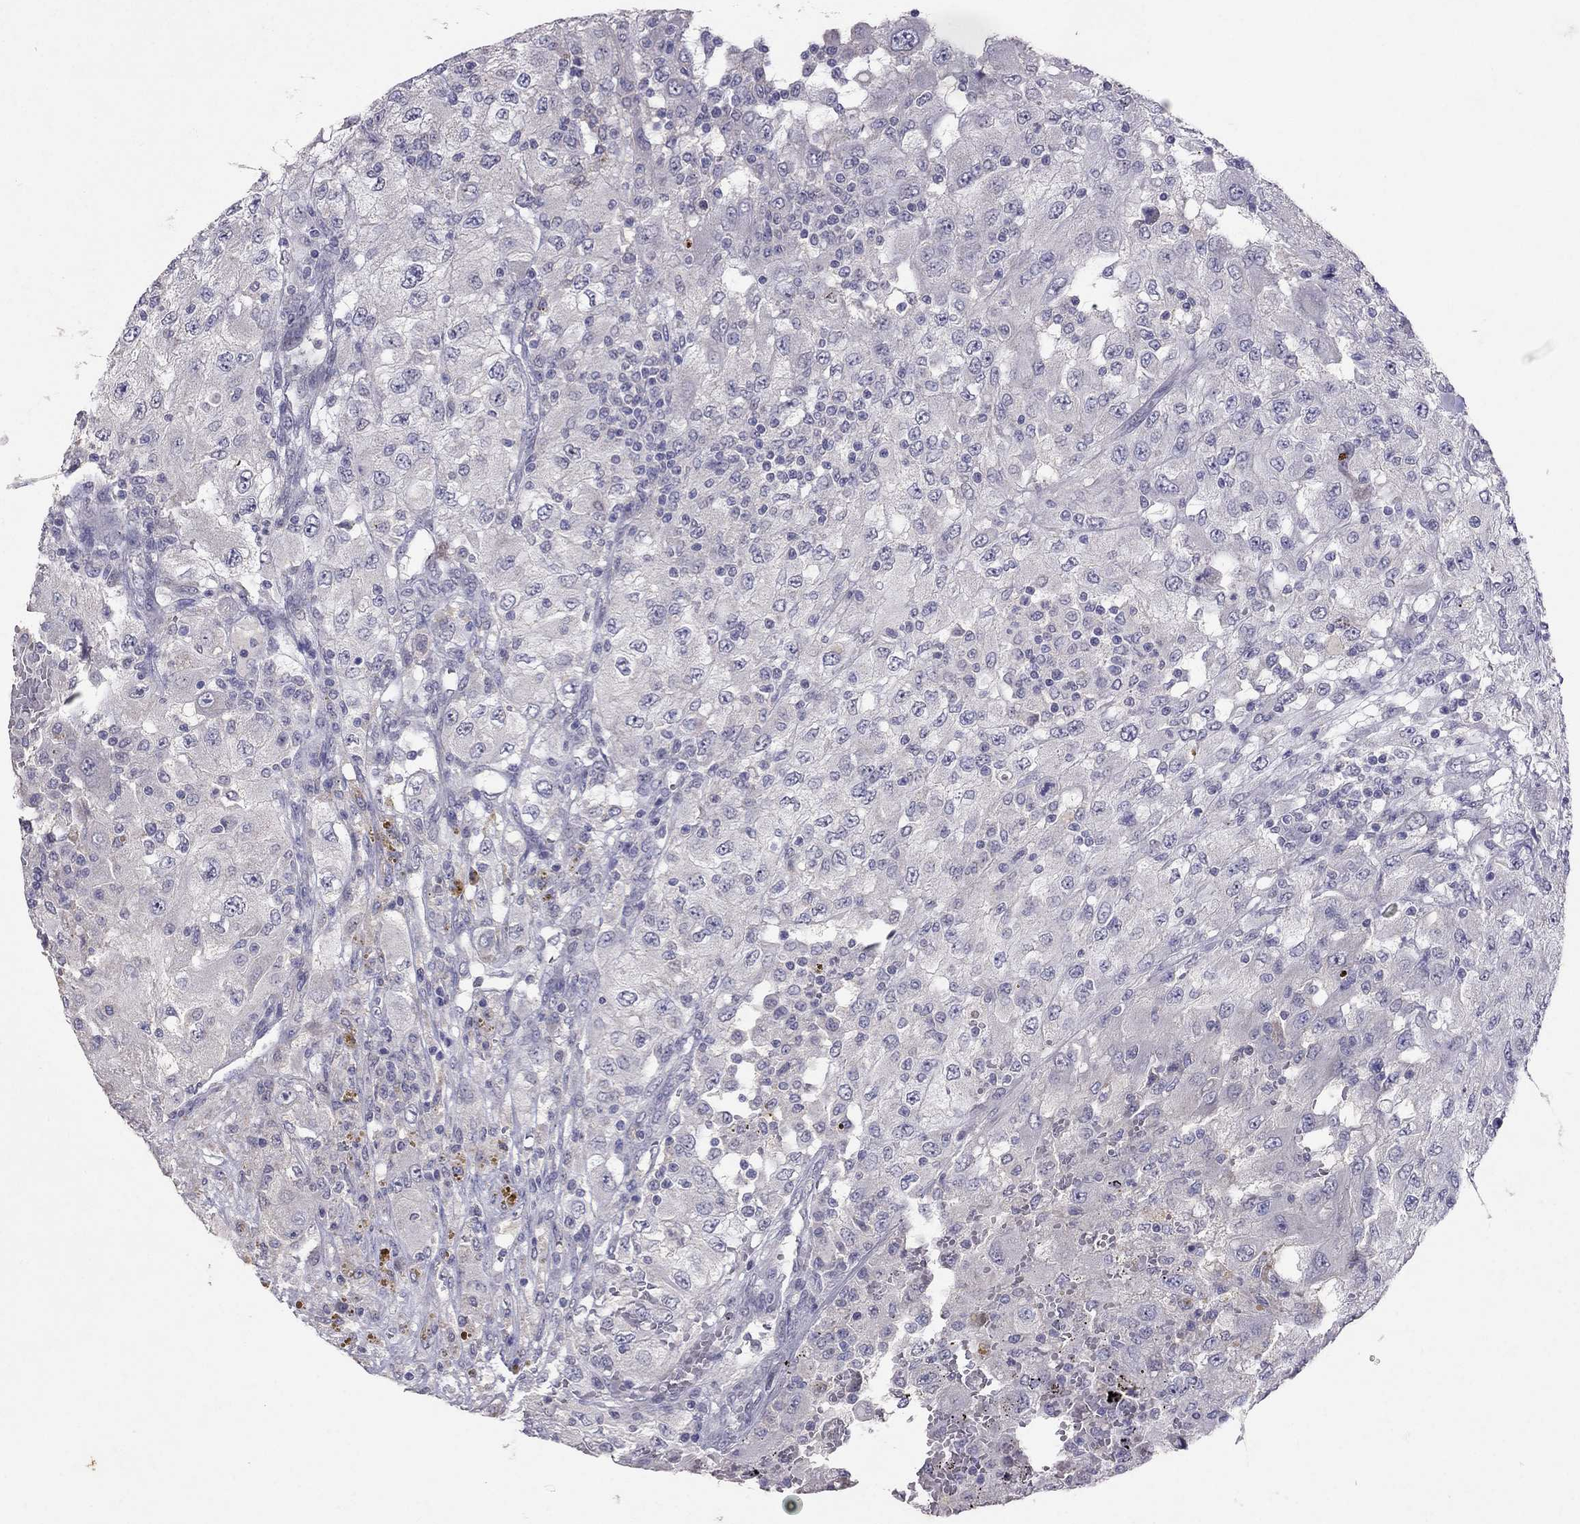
{"staining": {"intensity": "negative", "quantity": "none", "location": "none"}, "tissue": "renal cancer", "cell_type": "Tumor cells", "image_type": "cancer", "snomed": [{"axis": "morphology", "description": "Adenocarcinoma, NOS"}, {"axis": "topography", "description": "Kidney"}], "caption": "The IHC histopathology image has no significant expression in tumor cells of renal cancer (adenocarcinoma) tissue.", "gene": "FST", "patient": {"sex": "female", "age": 67}}